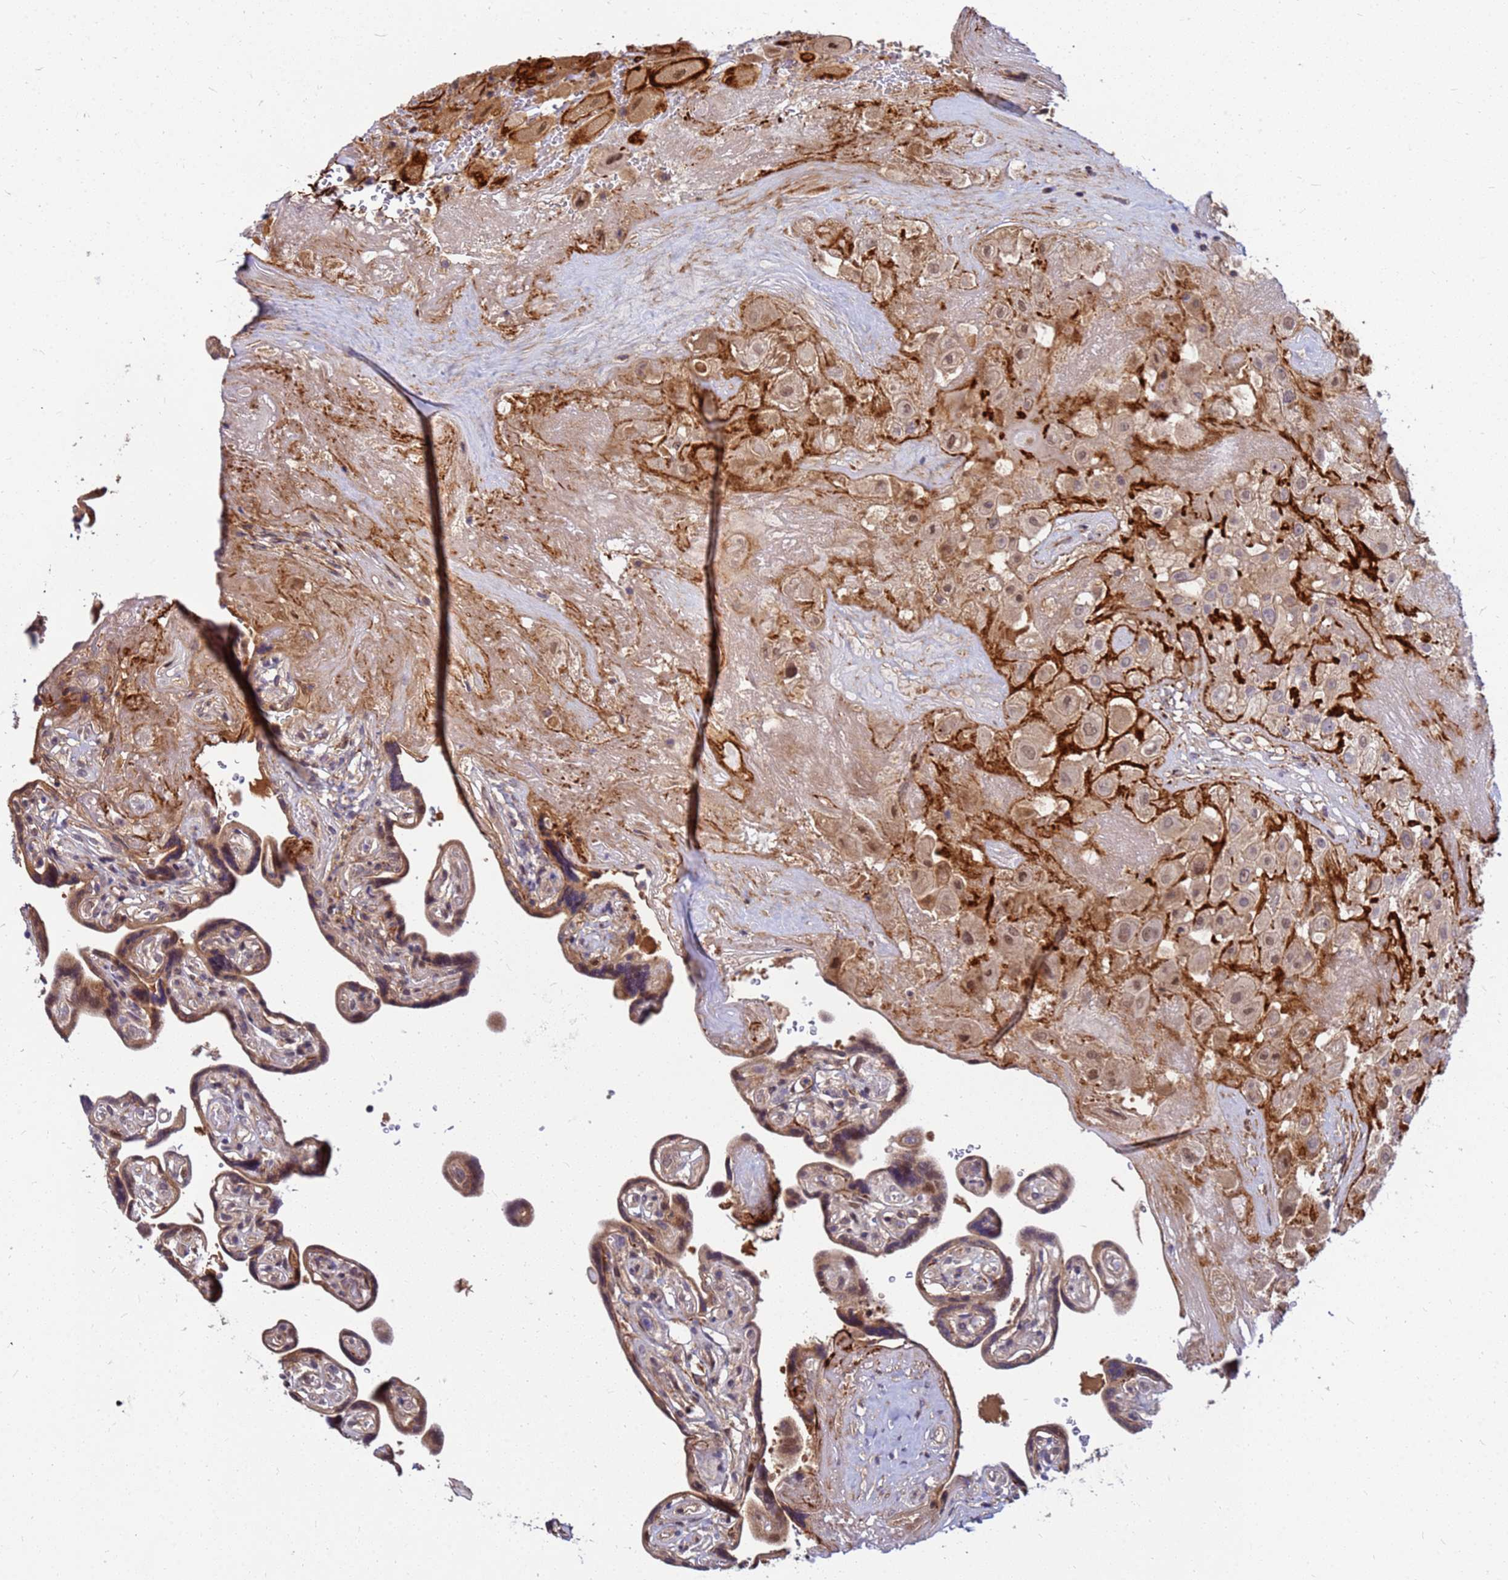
{"staining": {"intensity": "moderate", "quantity": "25%-75%", "location": "nuclear"}, "tissue": "placenta", "cell_type": "Decidual cells", "image_type": "normal", "snomed": [{"axis": "morphology", "description": "Normal tissue, NOS"}, {"axis": "topography", "description": "Placenta"}], "caption": "An image of placenta stained for a protein demonstrates moderate nuclear brown staining in decidual cells. (DAB (3,3'-diaminobenzidine) IHC, brown staining for protein, blue staining for nuclei).", "gene": "DUS4L", "patient": {"sex": "female", "age": 32}}